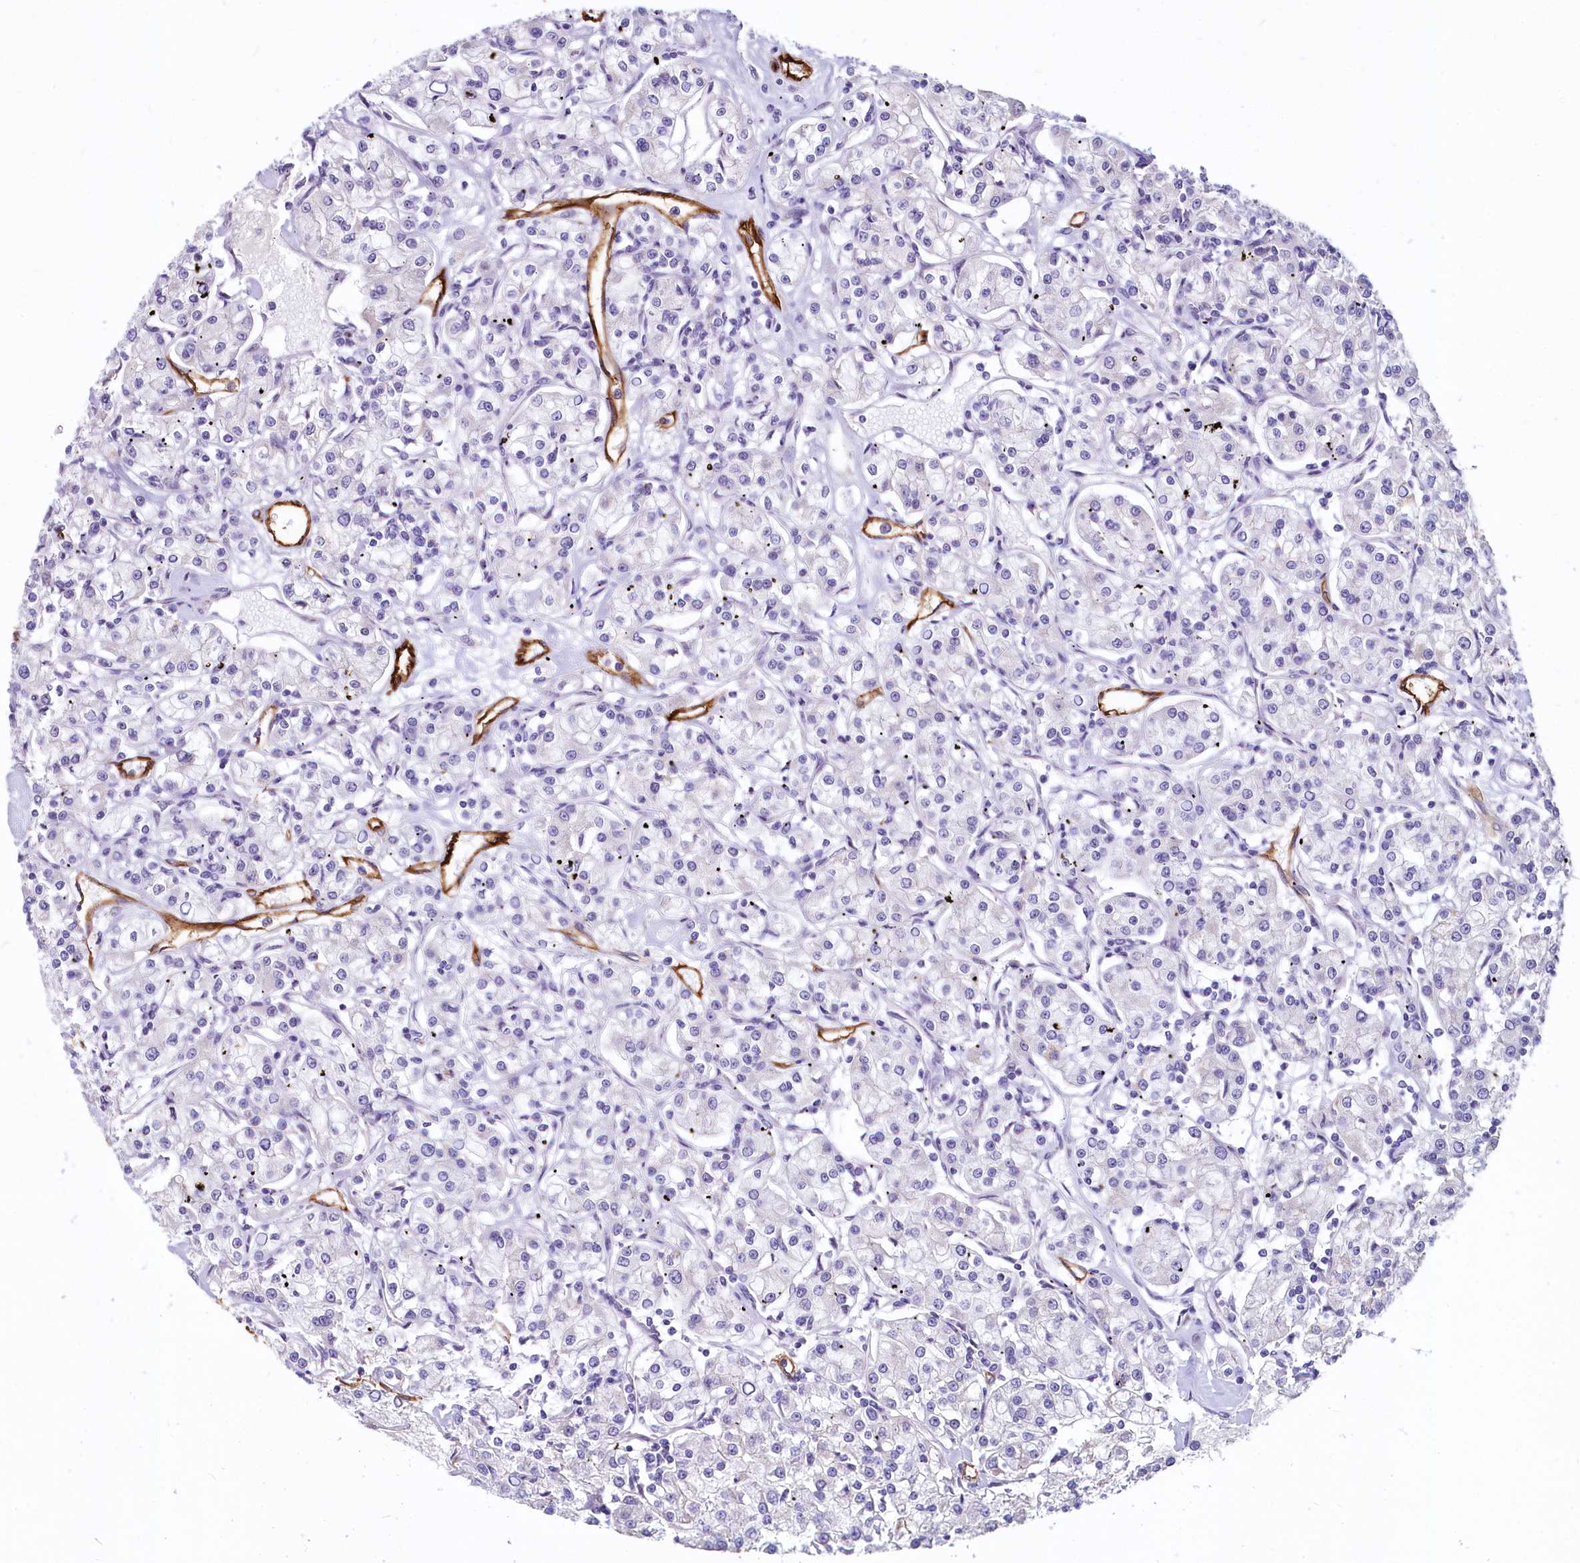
{"staining": {"intensity": "negative", "quantity": "none", "location": "none"}, "tissue": "renal cancer", "cell_type": "Tumor cells", "image_type": "cancer", "snomed": [{"axis": "morphology", "description": "Adenocarcinoma, NOS"}, {"axis": "topography", "description": "Kidney"}], "caption": "Immunohistochemistry (IHC) image of neoplastic tissue: renal adenocarcinoma stained with DAB (3,3'-diaminobenzidine) exhibits no significant protein expression in tumor cells.", "gene": "PROCR", "patient": {"sex": "female", "age": 59}}